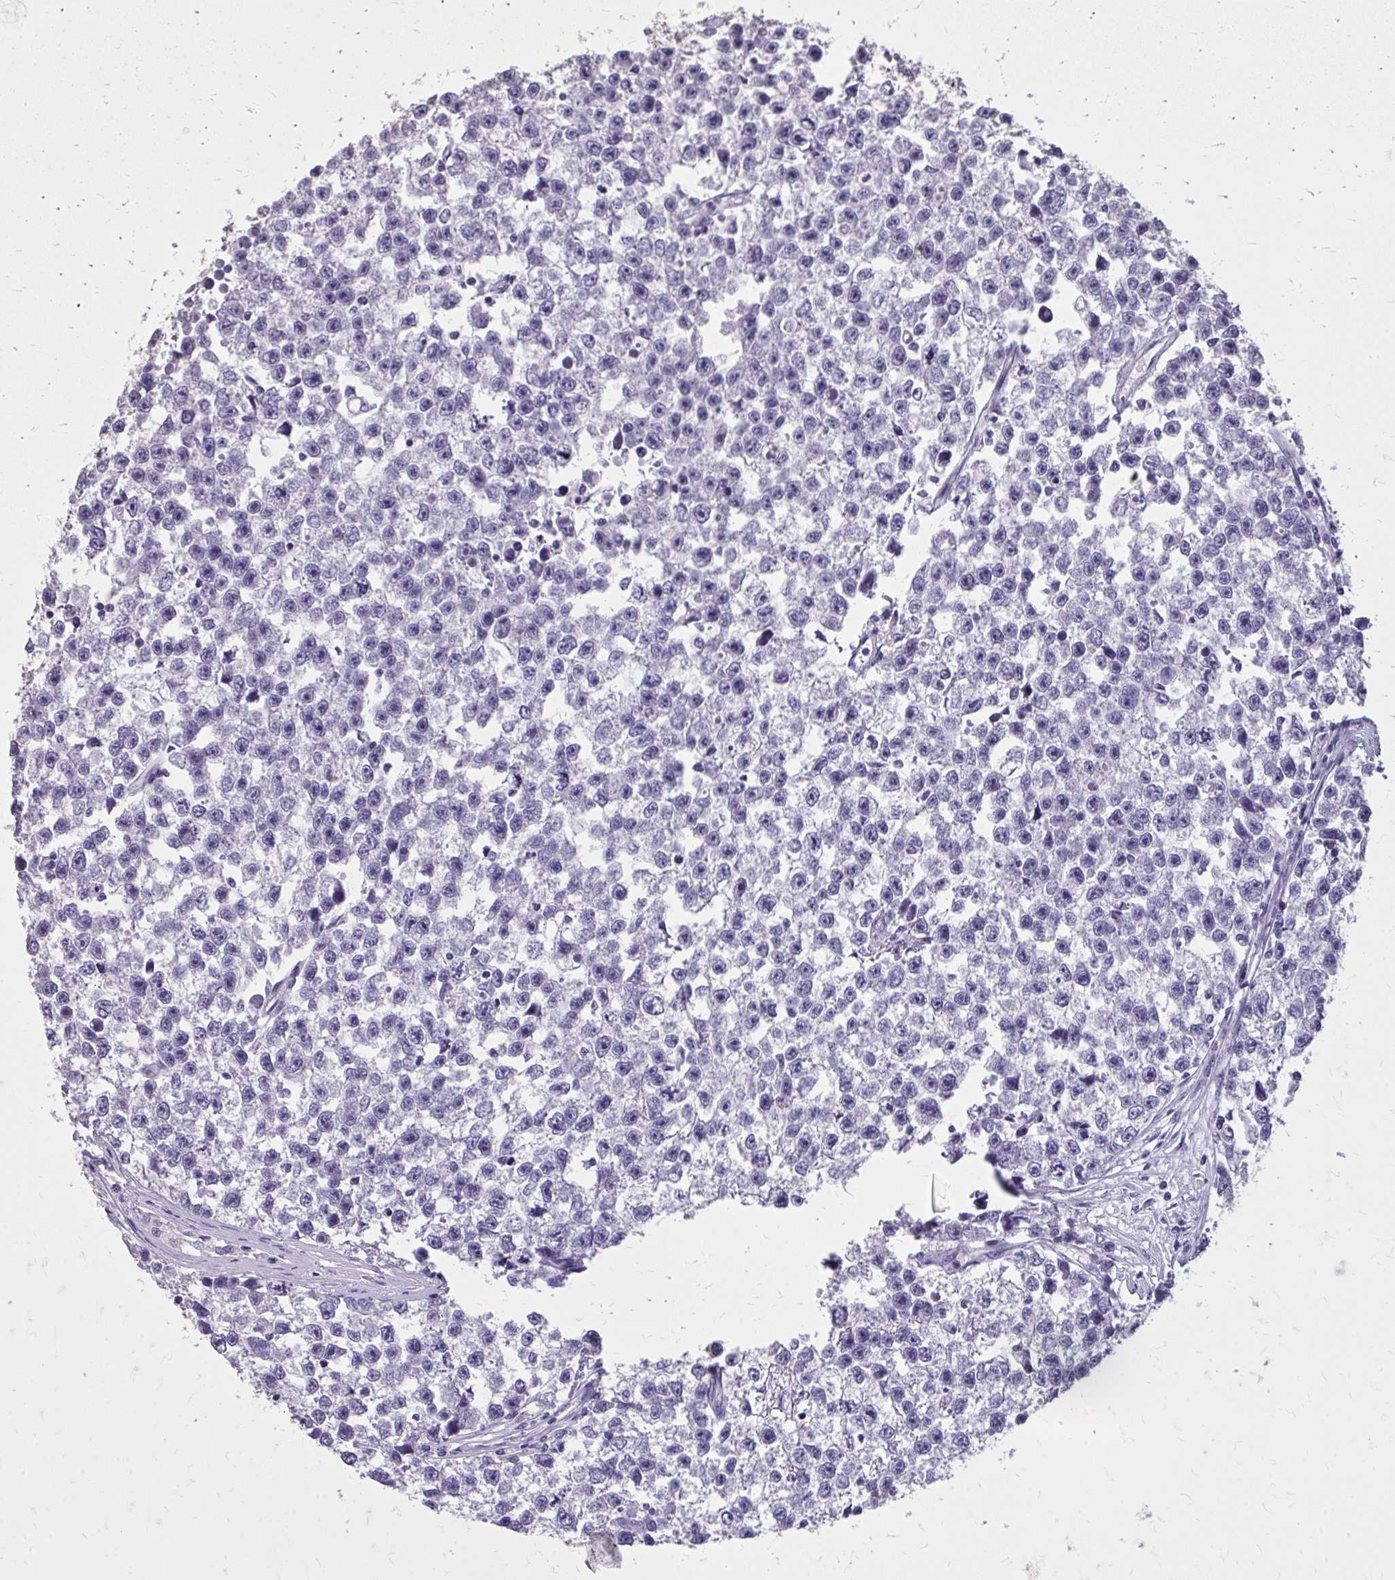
{"staining": {"intensity": "negative", "quantity": "none", "location": "none"}, "tissue": "testis cancer", "cell_type": "Tumor cells", "image_type": "cancer", "snomed": [{"axis": "morphology", "description": "Seminoma, NOS"}, {"axis": "topography", "description": "Testis"}], "caption": "Human testis cancer stained for a protein using immunohistochemistry (IHC) reveals no staining in tumor cells.", "gene": "AKAP5", "patient": {"sex": "male", "age": 26}}